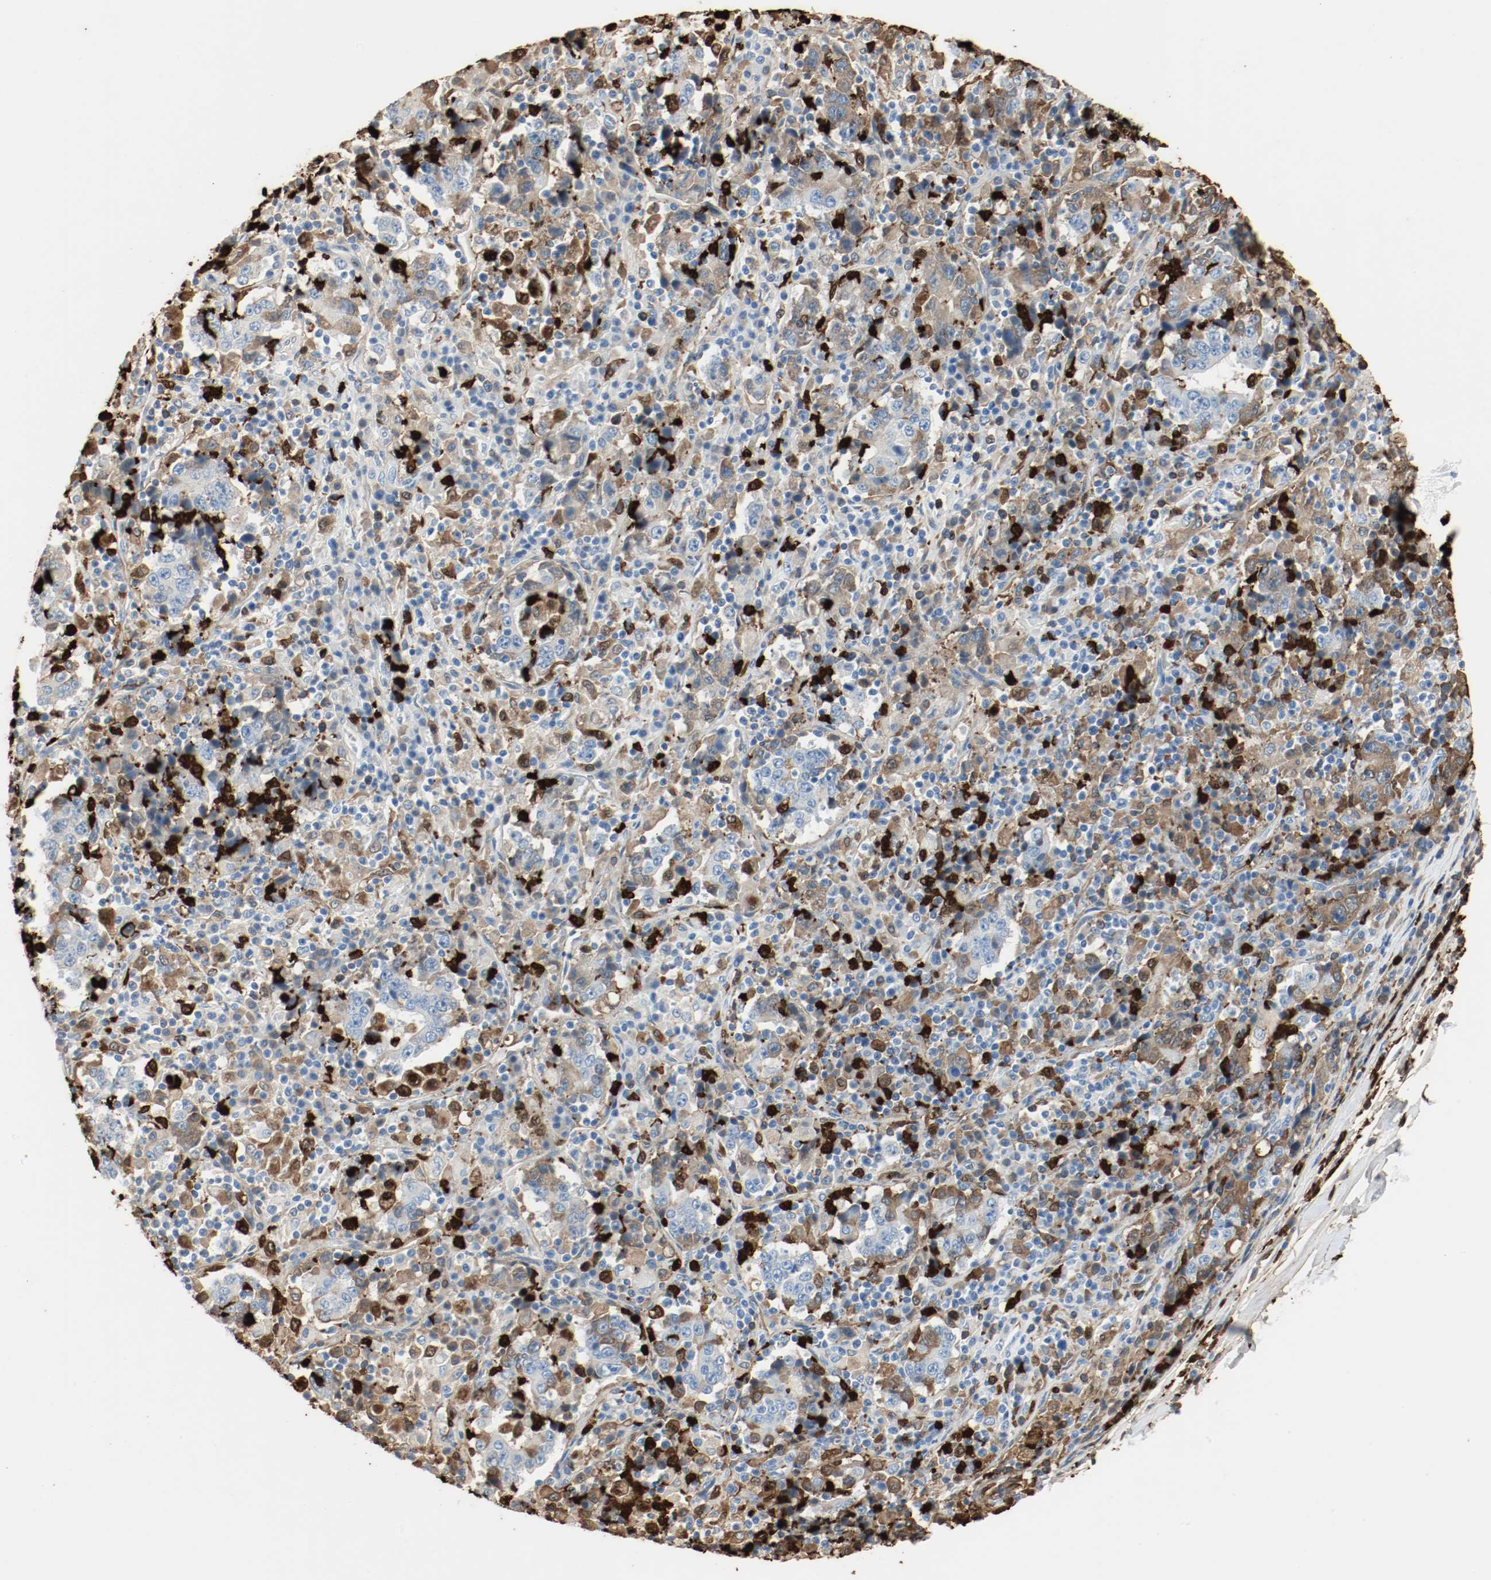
{"staining": {"intensity": "moderate", "quantity": "25%-75%", "location": "cytoplasmic/membranous"}, "tissue": "stomach cancer", "cell_type": "Tumor cells", "image_type": "cancer", "snomed": [{"axis": "morphology", "description": "Normal tissue, NOS"}, {"axis": "morphology", "description": "Adenocarcinoma, NOS"}, {"axis": "topography", "description": "Stomach, upper"}, {"axis": "topography", "description": "Stomach"}], "caption": "Stomach adenocarcinoma stained with IHC reveals moderate cytoplasmic/membranous expression in approximately 25%-75% of tumor cells.", "gene": "S100A9", "patient": {"sex": "male", "age": 59}}